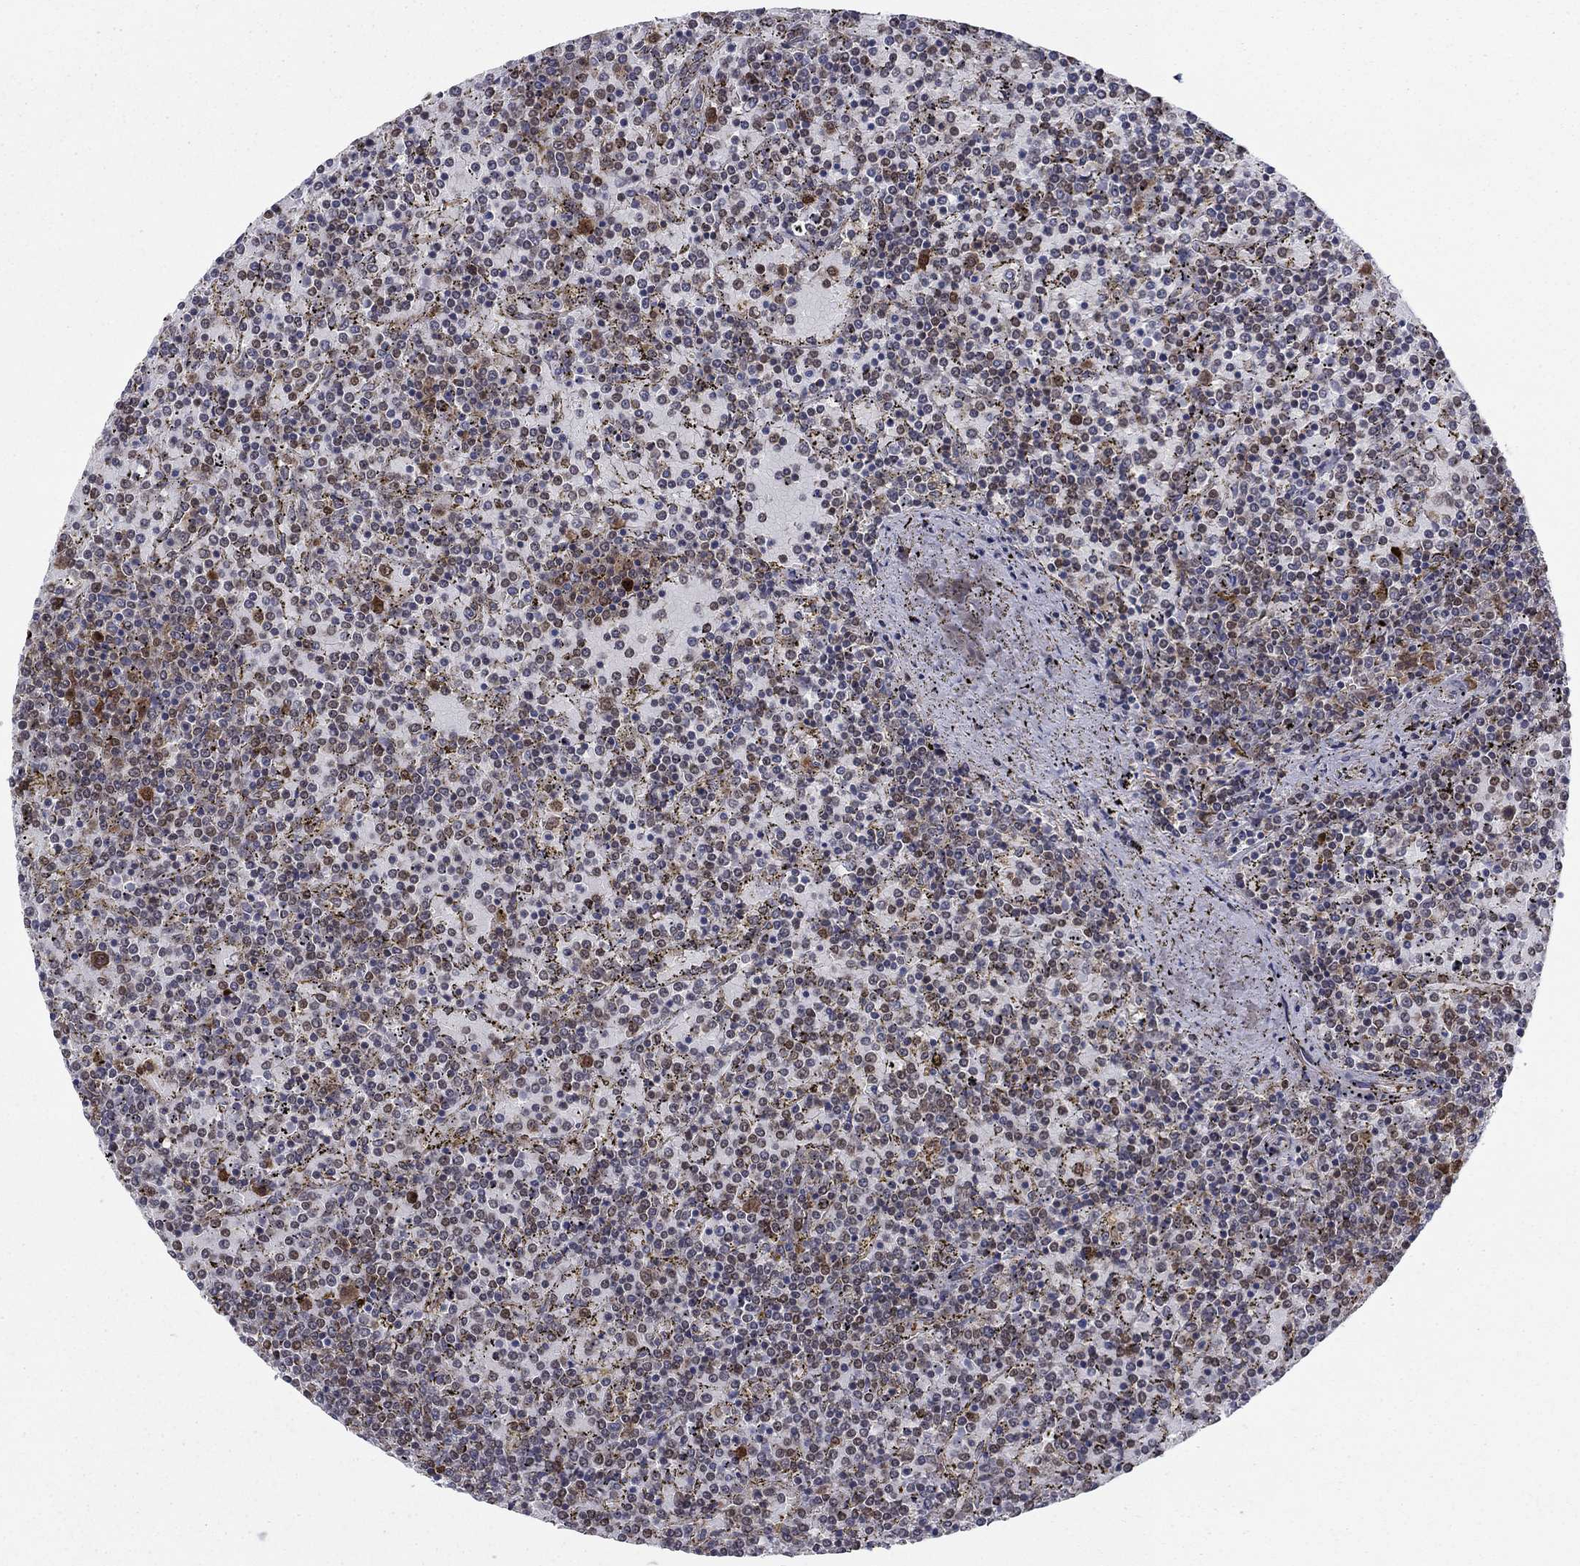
{"staining": {"intensity": "negative", "quantity": "none", "location": "none"}, "tissue": "lymphoma", "cell_type": "Tumor cells", "image_type": "cancer", "snomed": [{"axis": "morphology", "description": "Malignant lymphoma, non-Hodgkin's type, Low grade"}, {"axis": "topography", "description": "Spleen"}], "caption": "The photomicrograph shows no staining of tumor cells in malignant lymphoma, non-Hodgkin's type (low-grade).", "gene": "FKBP4", "patient": {"sex": "female", "age": 77}}